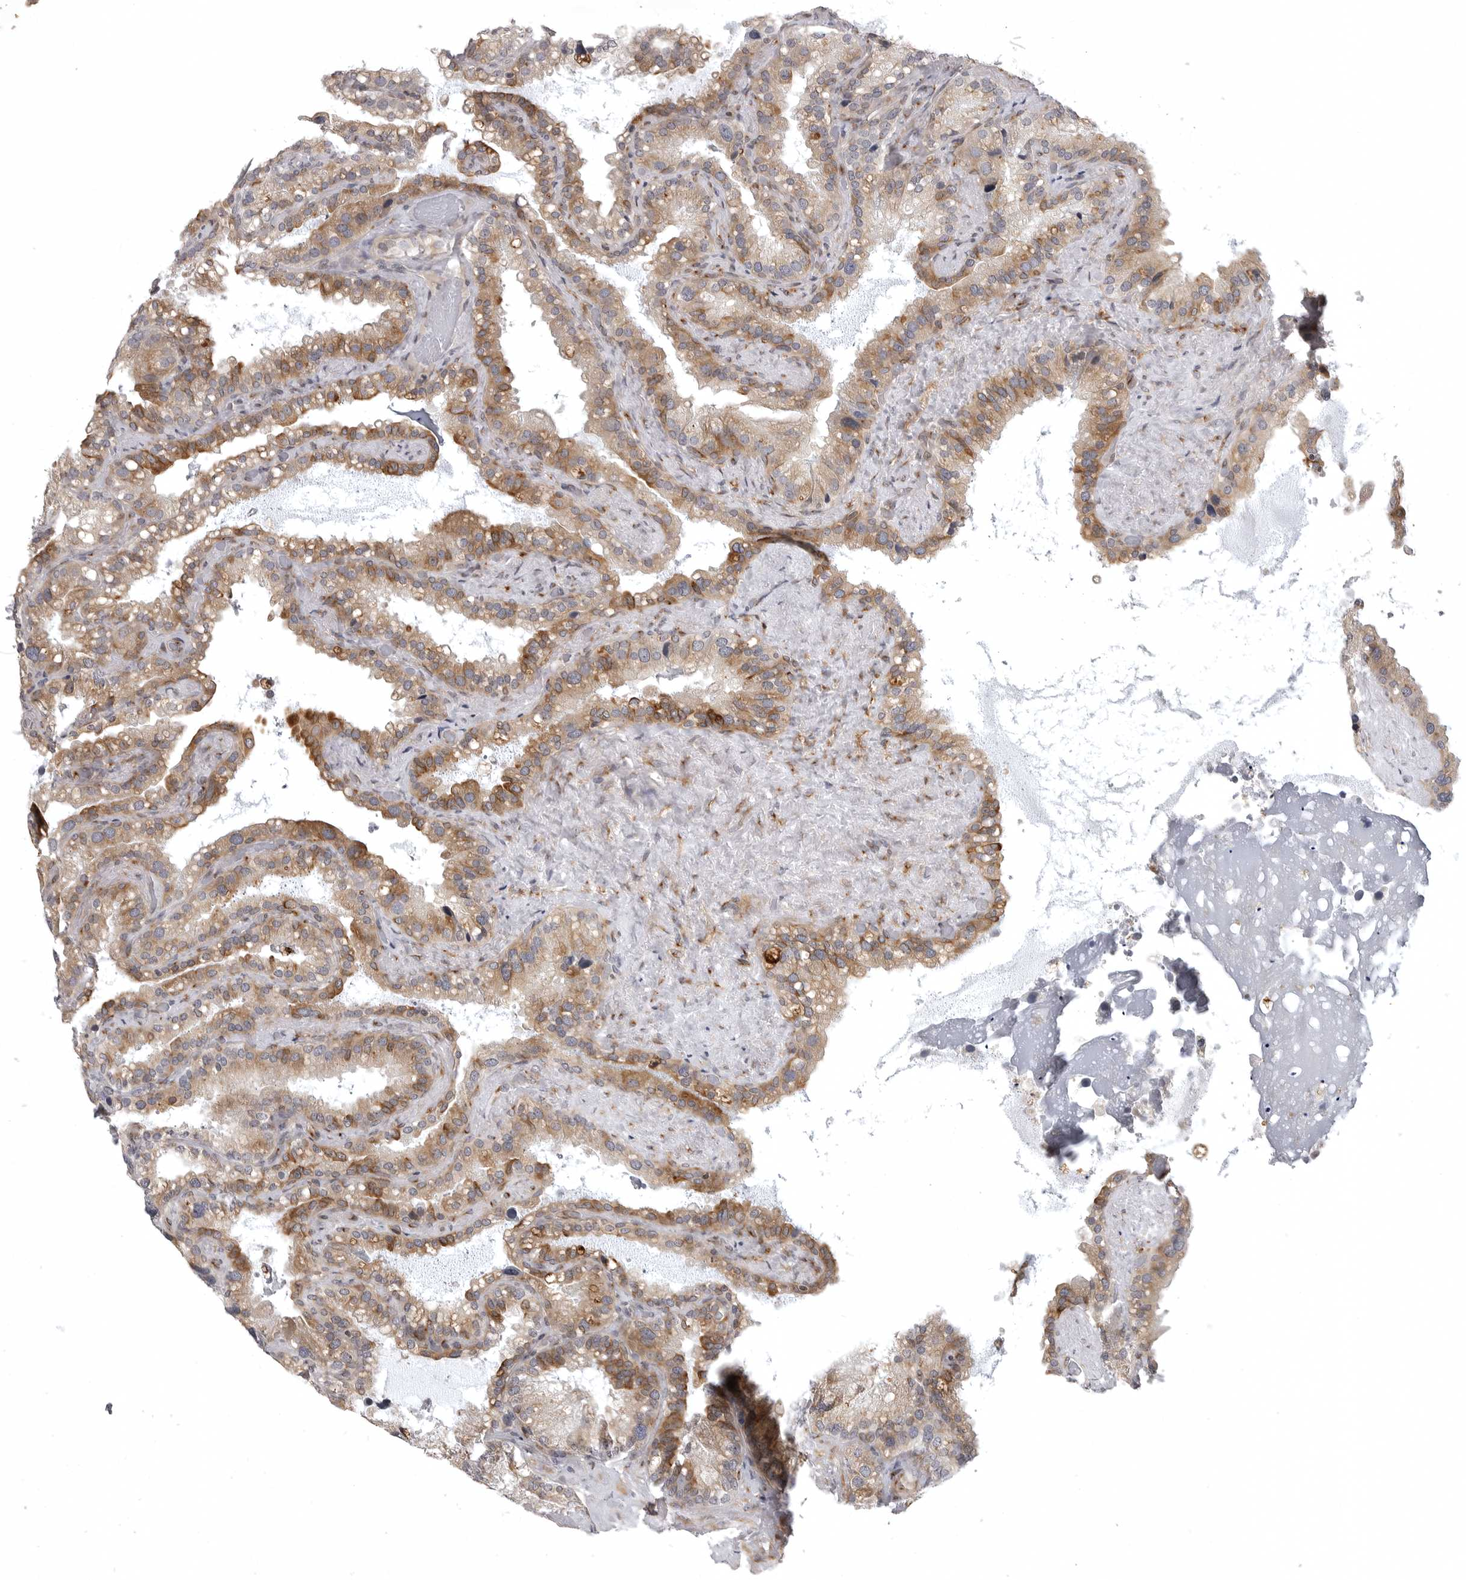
{"staining": {"intensity": "moderate", "quantity": ">75%", "location": "cytoplasmic/membranous"}, "tissue": "seminal vesicle", "cell_type": "Glandular cells", "image_type": "normal", "snomed": [{"axis": "morphology", "description": "Normal tissue, NOS"}, {"axis": "topography", "description": "Prostate"}, {"axis": "topography", "description": "Seminal veicle"}], "caption": "Approximately >75% of glandular cells in unremarkable human seminal vesicle display moderate cytoplasmic/membranous protein positivity as visualized by brown immunohistochemical staining.", "gene": "CD300LD", "patient": {"sex": "male", "age": 68}}